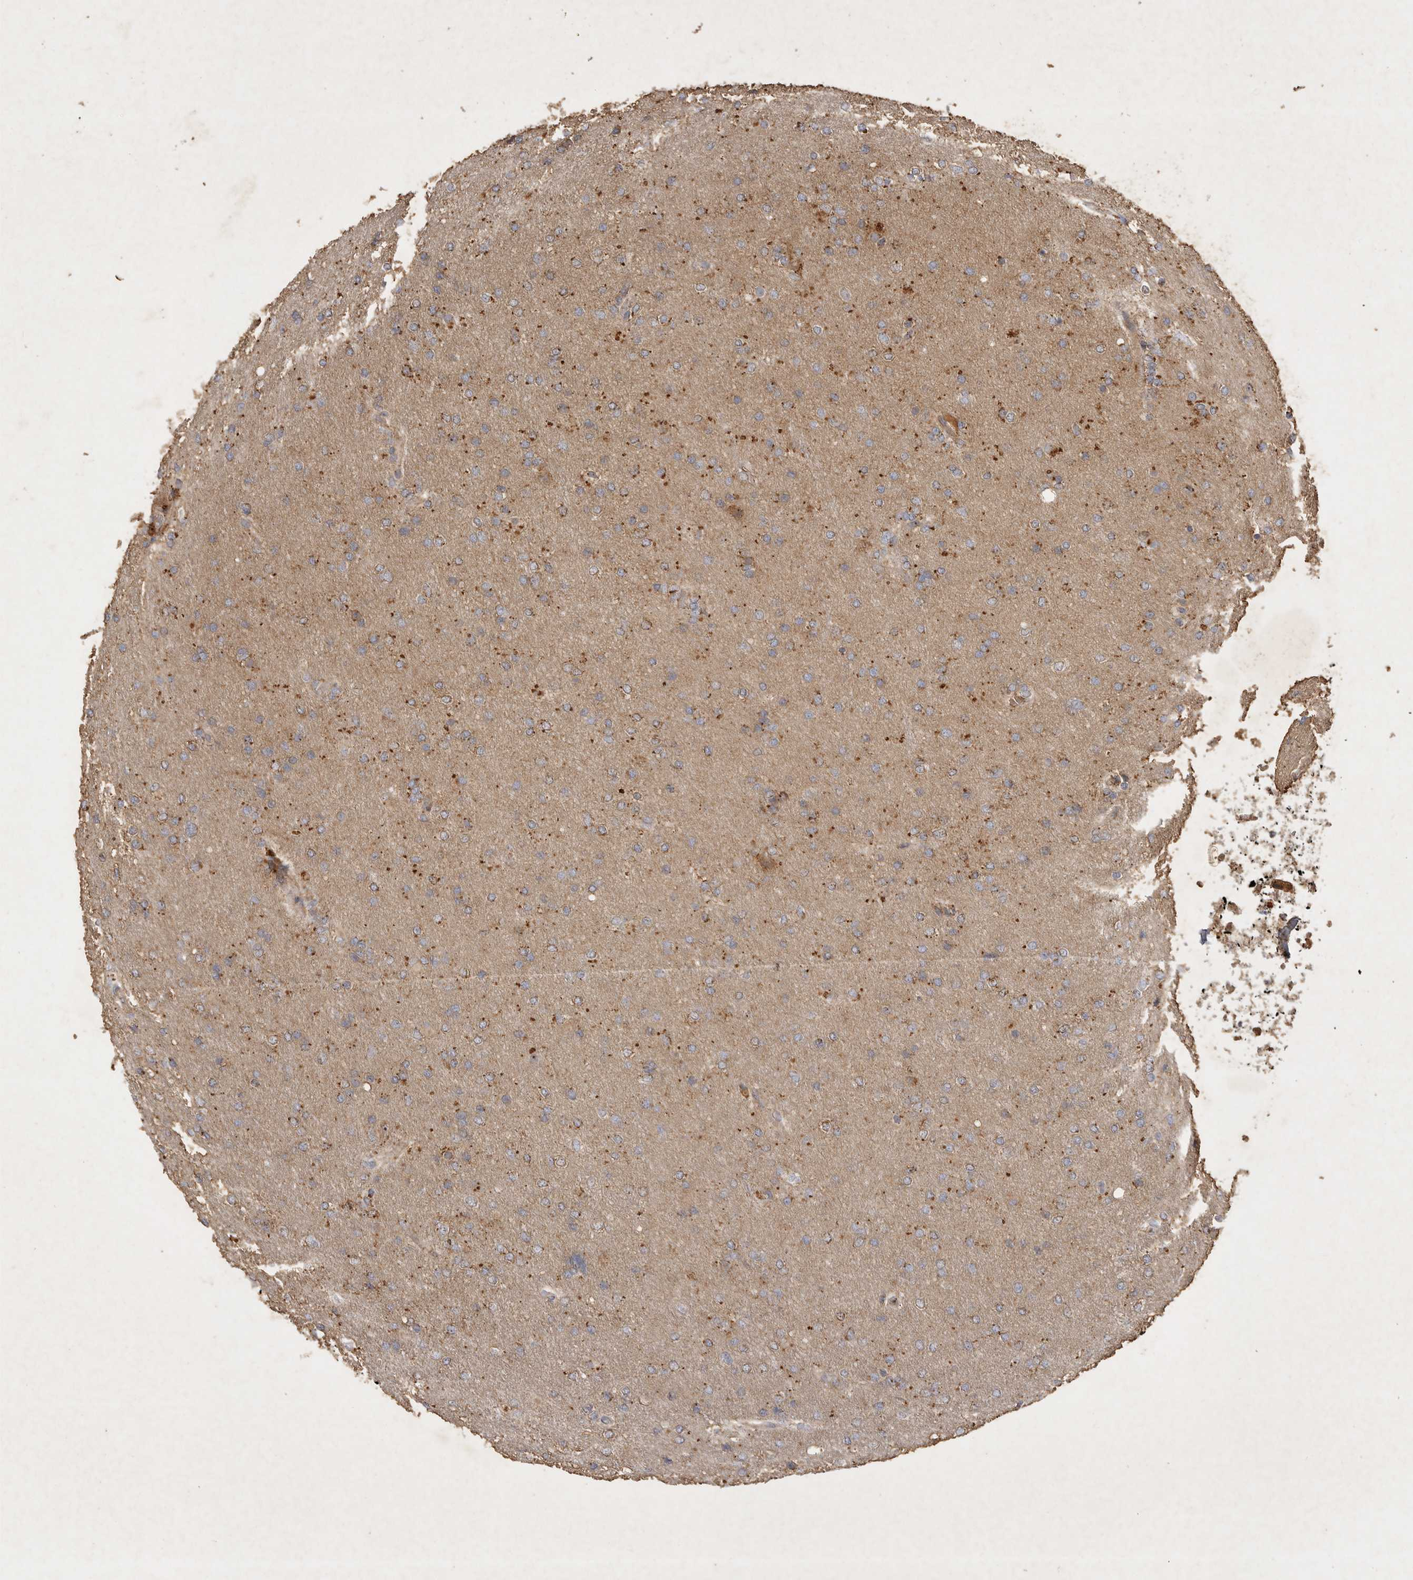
{"staining": {"intensity": "moderate", "quantity": "25%-75%", "location": "cytoplasmic/membranous"}, "tissue": "glioma", "cell_type": "Tumor cells", "image_type": "cancer", "snomed": [{"axis": "morphology", "description": "Glioma, malignant, High grade"}, {"axis": "topography", "description": "Cerebral cortex"}], "caption": "Immunohistochemistry (DAB (3,3'-diaminobenzidine)) staining of glioma reveals moderate cytoplasmic/membranous protein positivity in approximately 25%-75% of tumor cells. (brown staining indicates protein expression, while blue staining denotes nuclei).", "gene": "MRPL41", "patient": {"sex": "female", "age": 36}}